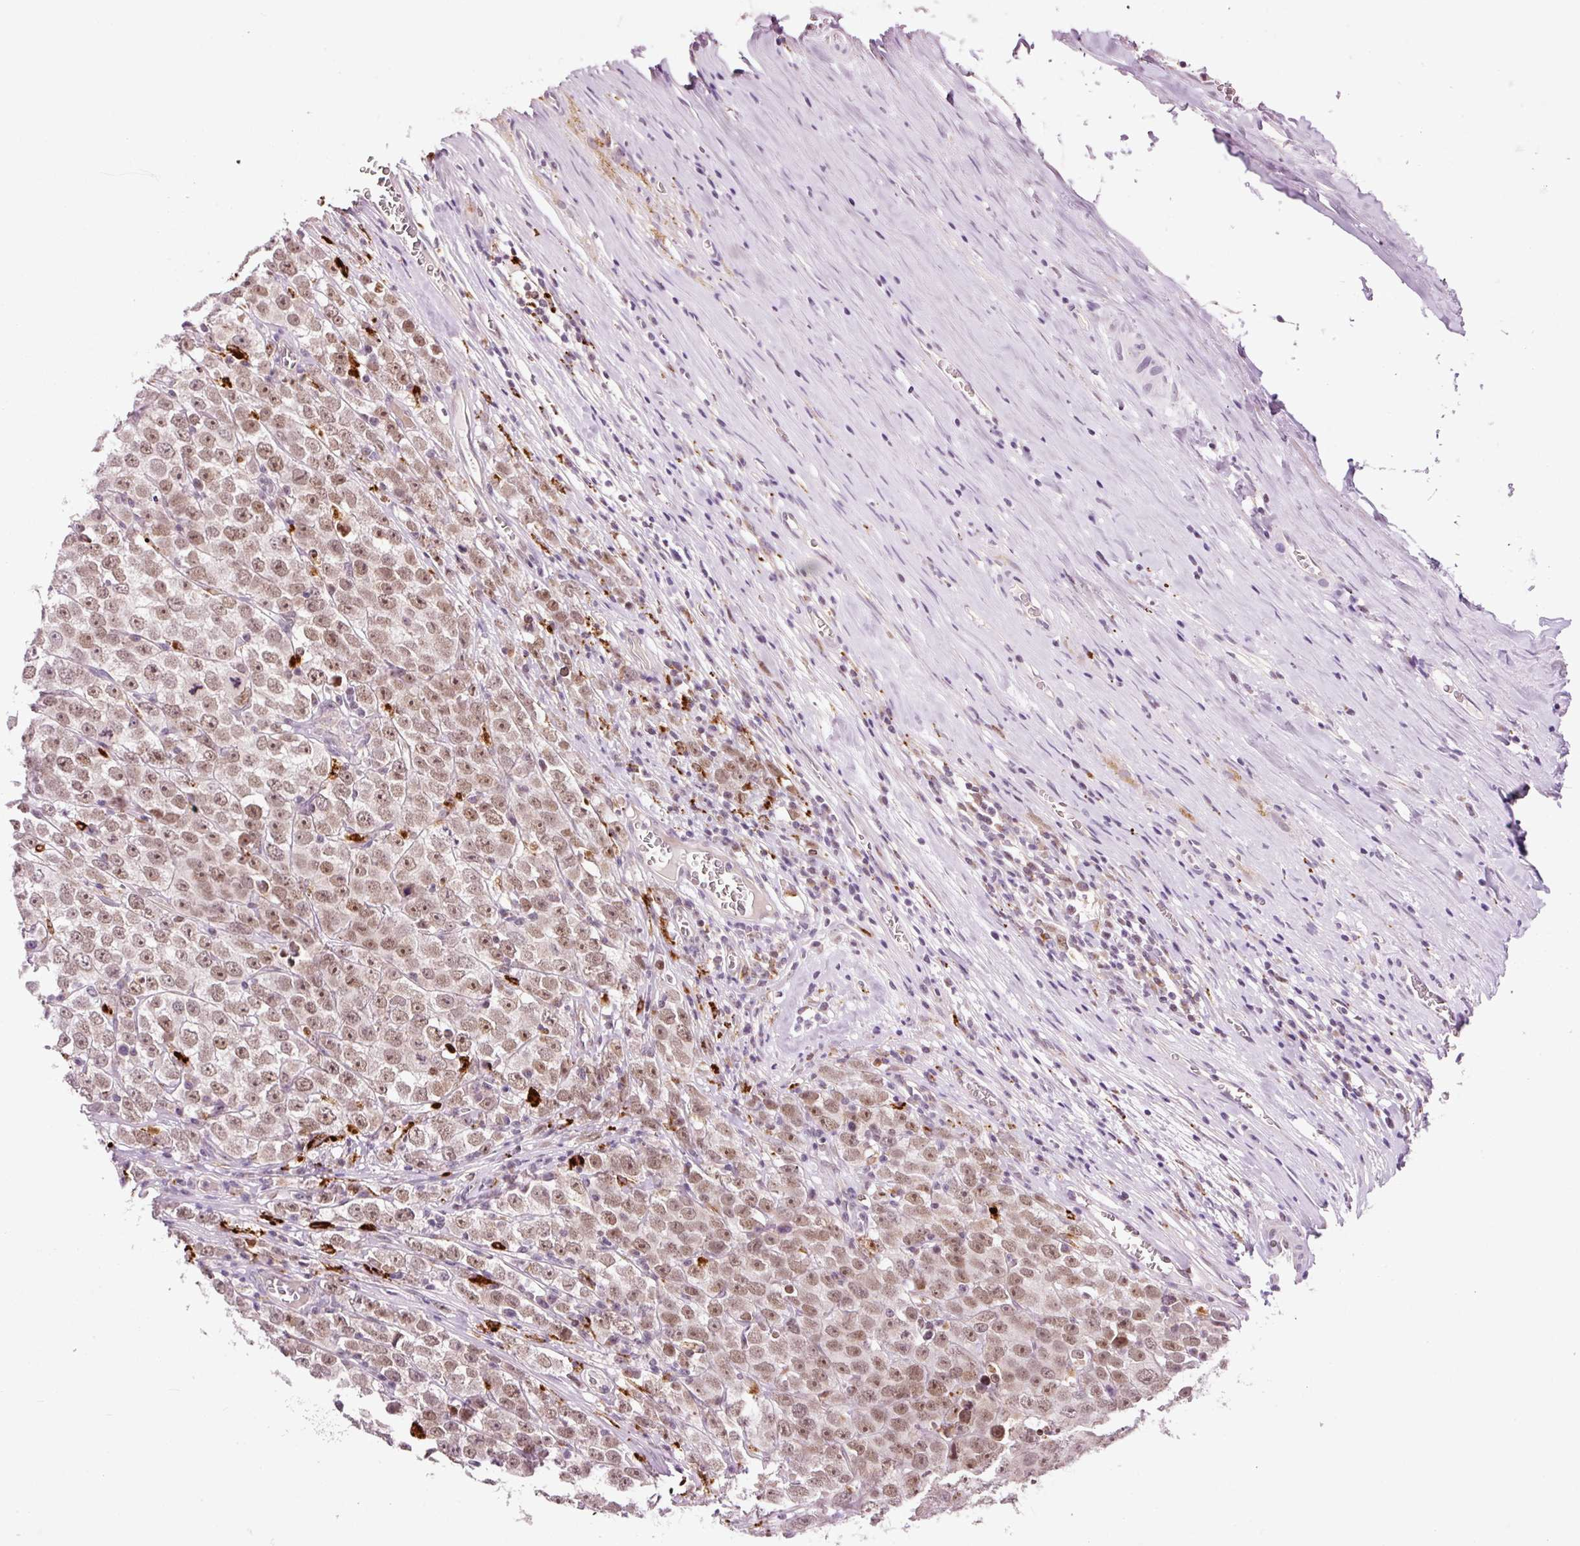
{"staining": {"intensity": "moderate", "quantity": ">75%", "location": "nuclear"}, "tissue": "testis cancer", "cell_type": "Tumor cells", "image_type": "cancer", "snomed": [{"axis": "morphology", "description": "Seminoma, NOS"}, {"axis": "morphology", "description": "Carcinoma, Embryonal, NOS"}, {"axis": "topography", "description": "Testis"}], "caption": "High-power microscopy captured an immunohistochemistry (IHC) image of testis cancer, revealing moderate nuclear positivity in approximately >75% of tumor cells. Using DAB (3,3'-diaminobenzidine) (brown) and hematoxylin (blue) stains, captured at high magnification using brightfield microscopy.", "gene": "ZNF639", "patient": {"sex": "male", "age": 52}}